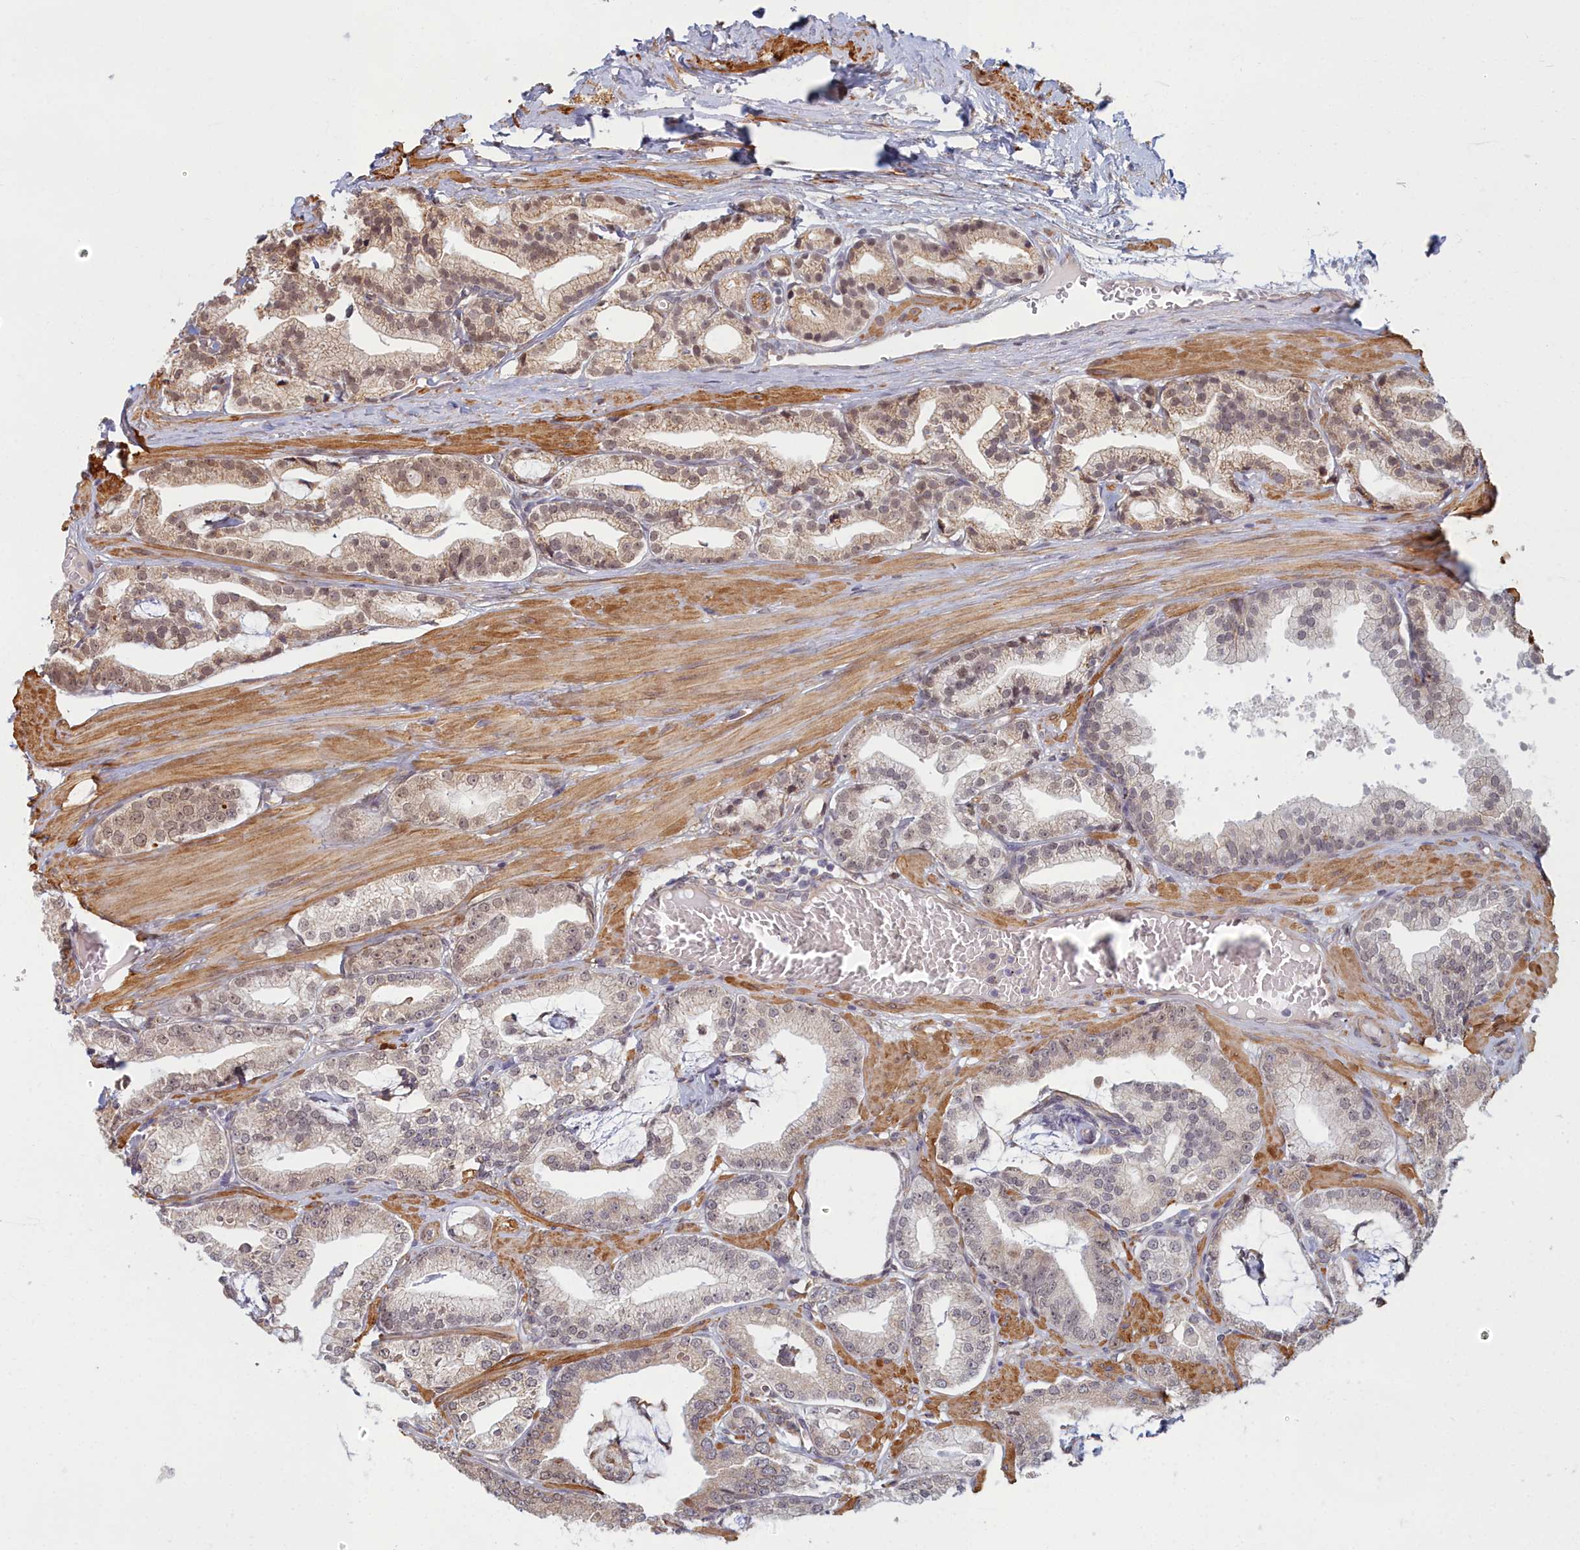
{"staining": {"intensity": "weak", "quantity": "25%-75%", "location": "cytoplasmic/membranous,nuclear"}, "tissue": "prostate cancer", "cell_type": "Tumor cells", "image_type": "cancer", "snomed": [{"axis": "morphology", "description": "Adenocarcinoma, High grade"}, {"axis": "topography", "description": "Prostate"}], "caption": "IHC (DAB) staining of prostate cancer (adenocarcinoma (high-grade)) demonstrates weak cytoplasmic/membranous and nuclear protein staining in about 25%-75% of tumor cells. The protein is stained brown, and the nuclei are stained in blue (DAB IHC with brightfield microscopy, high magnification).", "gene": "MAK16", "patient": {"sex": "male", "age": 71}}